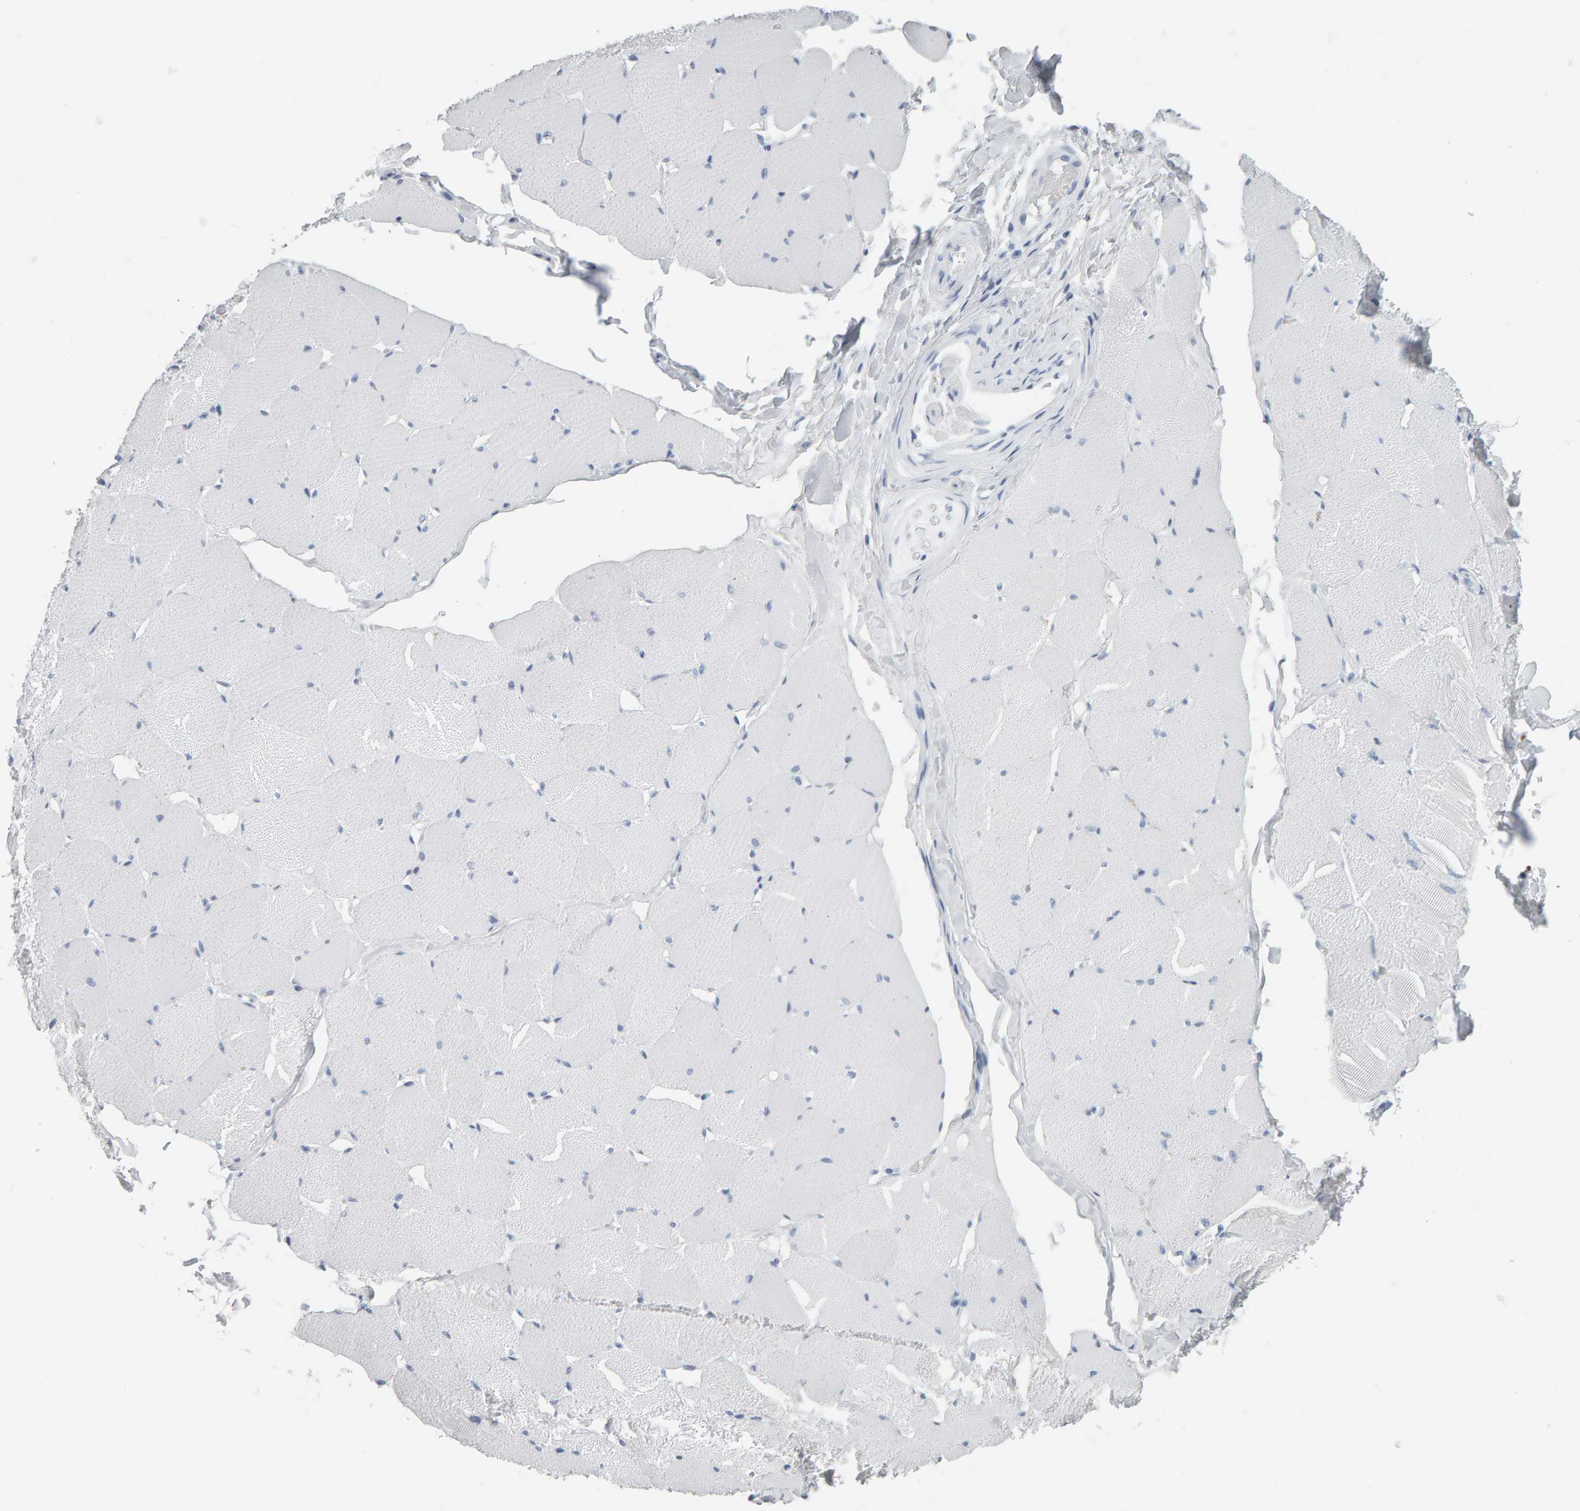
{"staining": {"intensity": "negative", "quantity": "none", "location": "none"}, "tissue": "skeletal muscle", "cell_type": "Myocytes", "image_type": "normal", "snomed": [{"axis": "morphology", "description": "Normal tissue, NOS"}, {"axis": "topography", "description": "Skin"}, {"axis": "topography", "description": "Skeletal muscle"}], "caption": "This image is of unremarkable skeletal muscle stained with immunohistochemistry to label a protein in brown with the nuclei are counter-stained blue. There is no positivity in myocytes.", "gene": "SPACA3", "patient": {"sex": "male", "age": 83}}